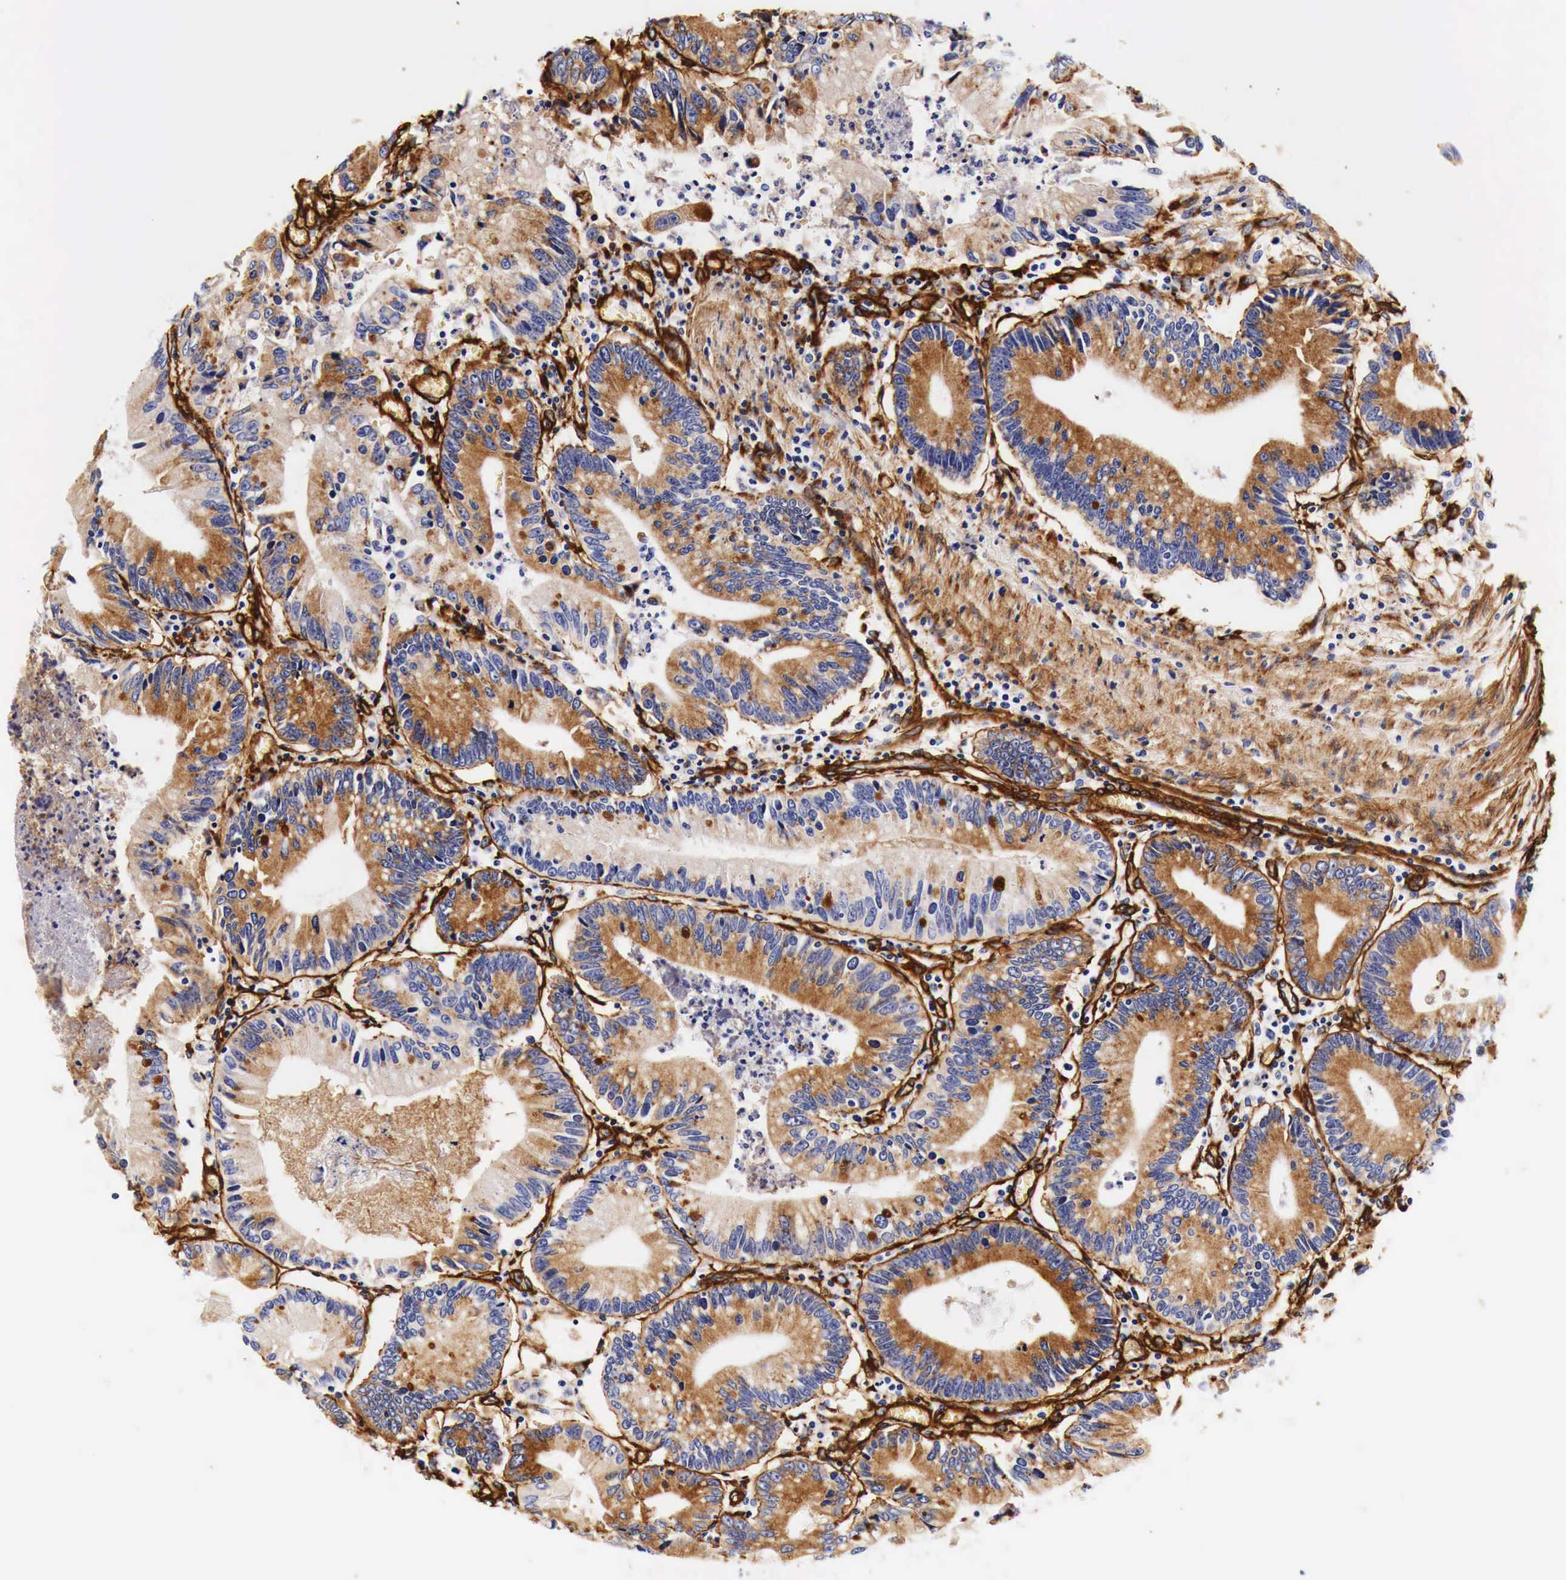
{"staining": {"intensity": "moderate", "quantity": "25%-75%", "location": "cytoplasmic/membranous"}, "tissue": "colorectal cancer", "cell_type": "Tumor cells", "image_type": "cancer", "snomed": [{"axis": "morphology", "description": "Adenocarcinoma, NOS"}, {"axis": "topography", "description": "Rectum"}], "caption": "Human adenocarcinoma (colorectal) stained with a brown dye shows moderate cytoplasmic/membranous positive staining in about 25%-75% of tumor cells.", "gene": "LAMB2", "patient": {"sex": "female", "age": 81}}